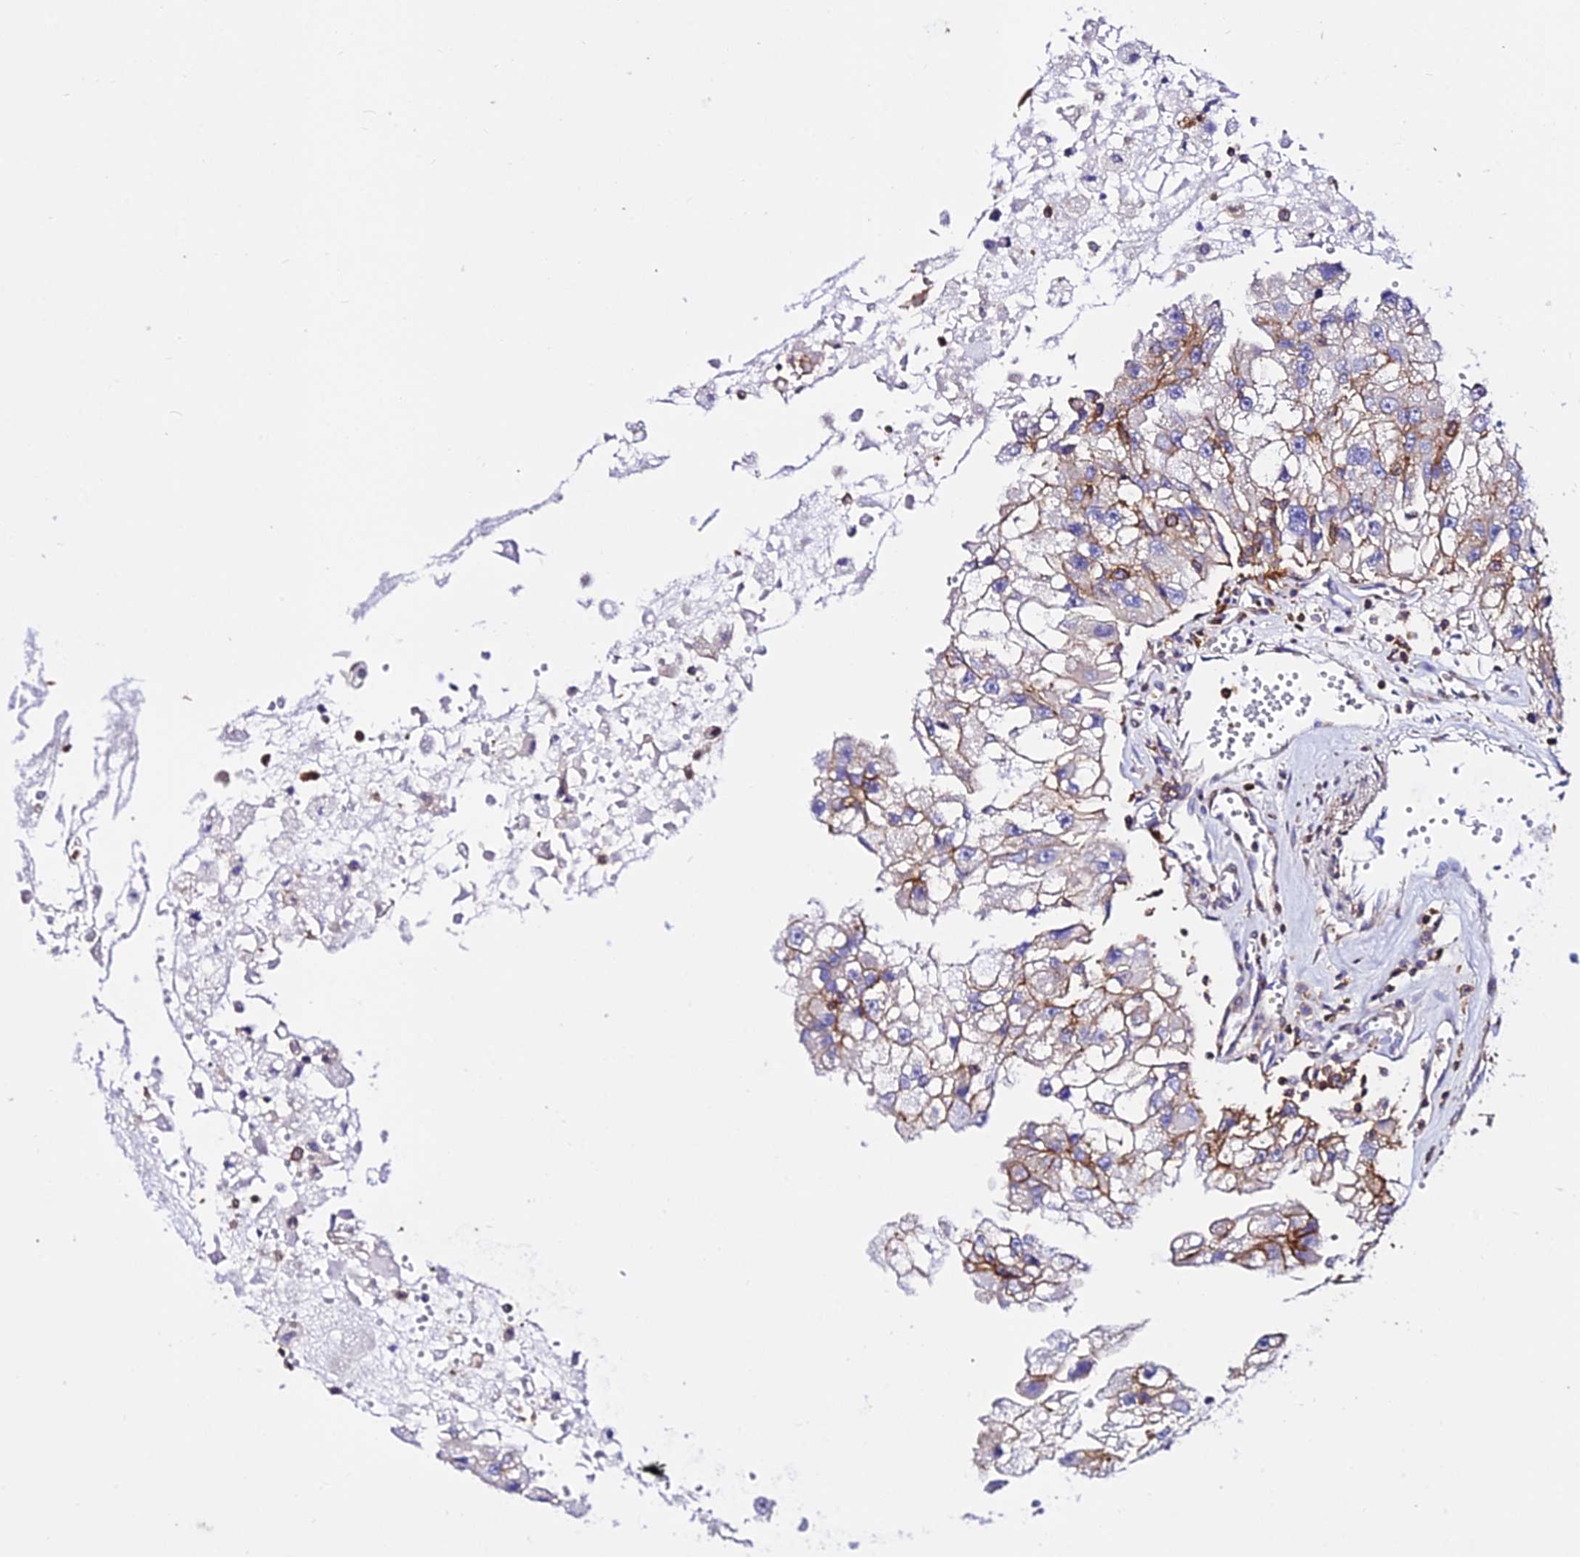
{"staining": {"intensity": "weak", "quantity": "25%-75%", "location": "cytoplasmic/membranous"}, "tissue": "renal cancer", "cell_type": "Tumor cells", "image_type": "cancer", "snomed": [{"axis": "morphology", "description": "Adenocarcinoma, NOS"}, {"axis": "topography", "description": "Kidney"}], "caption": "A high-resolution micrograph shows immunohistochemistry (IHC) staining of renal cancer, which reveals weak cytoplasmic/membranous expression in approximately 25%-75% of tumor cells.", "gene": "CSRP1", "patient": {"sex": "male", "age": 63}}